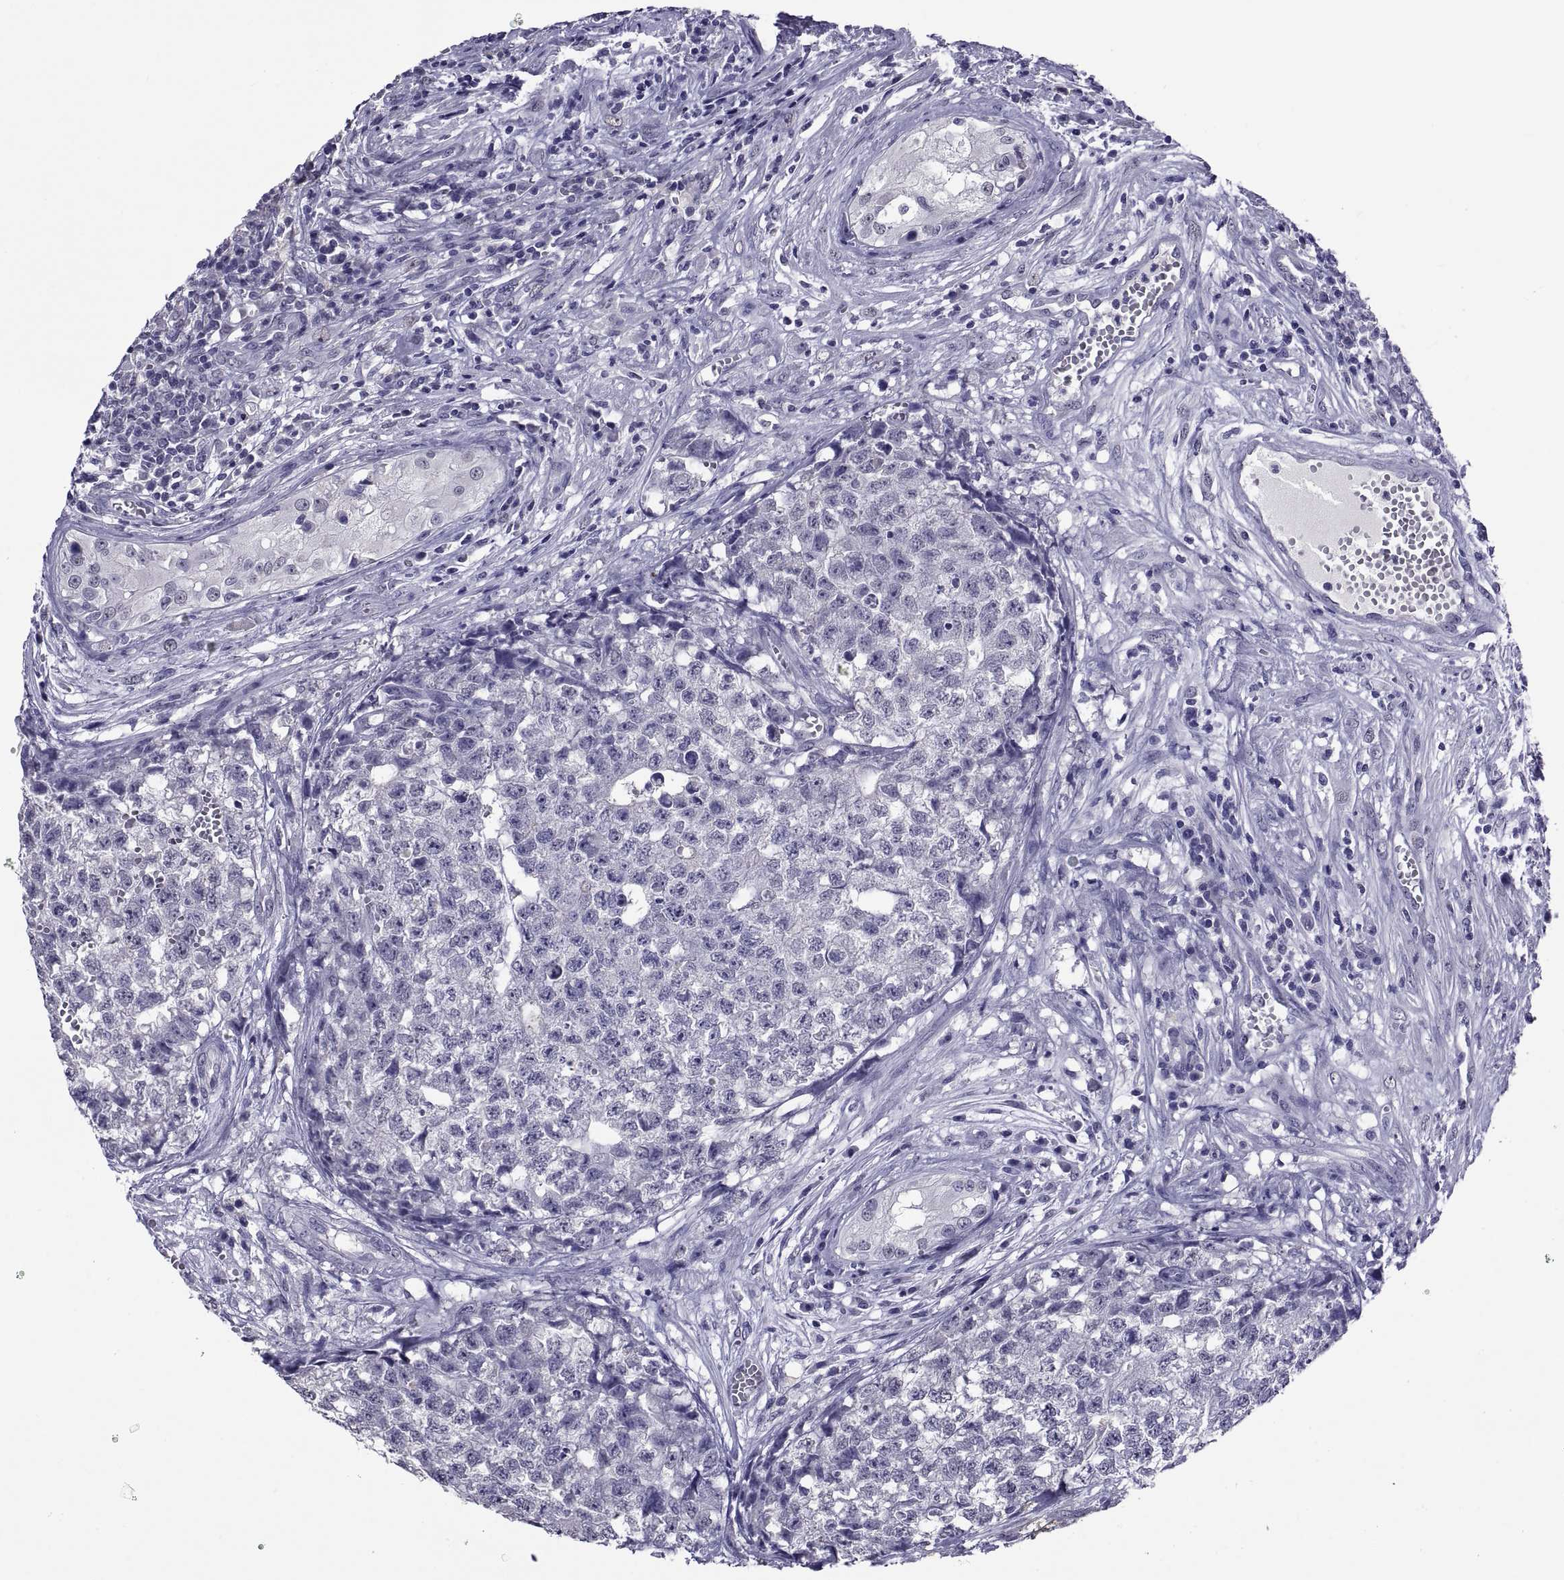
{"staining": {"intensity": "negative", "quantity": "none", "location": "none"}, "tissue": "testis cancer", "cell_type": "Tumor cells", "image_type": "cancer", "snomed": [{"axis": "morphology", "description": "Seminoma, NOS"}, {"axis": "morphology", "description": "Carcinoma, Embryonal, NOS"}, {"axis": "topography", "description": "Testis"}], "caption": "An immunohistochemistry image of testis embryonal carcinoma is shown. There is no staining in tumor cells of testis embryonal carcinoma.", "gene": "TGFBR3L", "patient": {"sex": "male", "age": 22}}